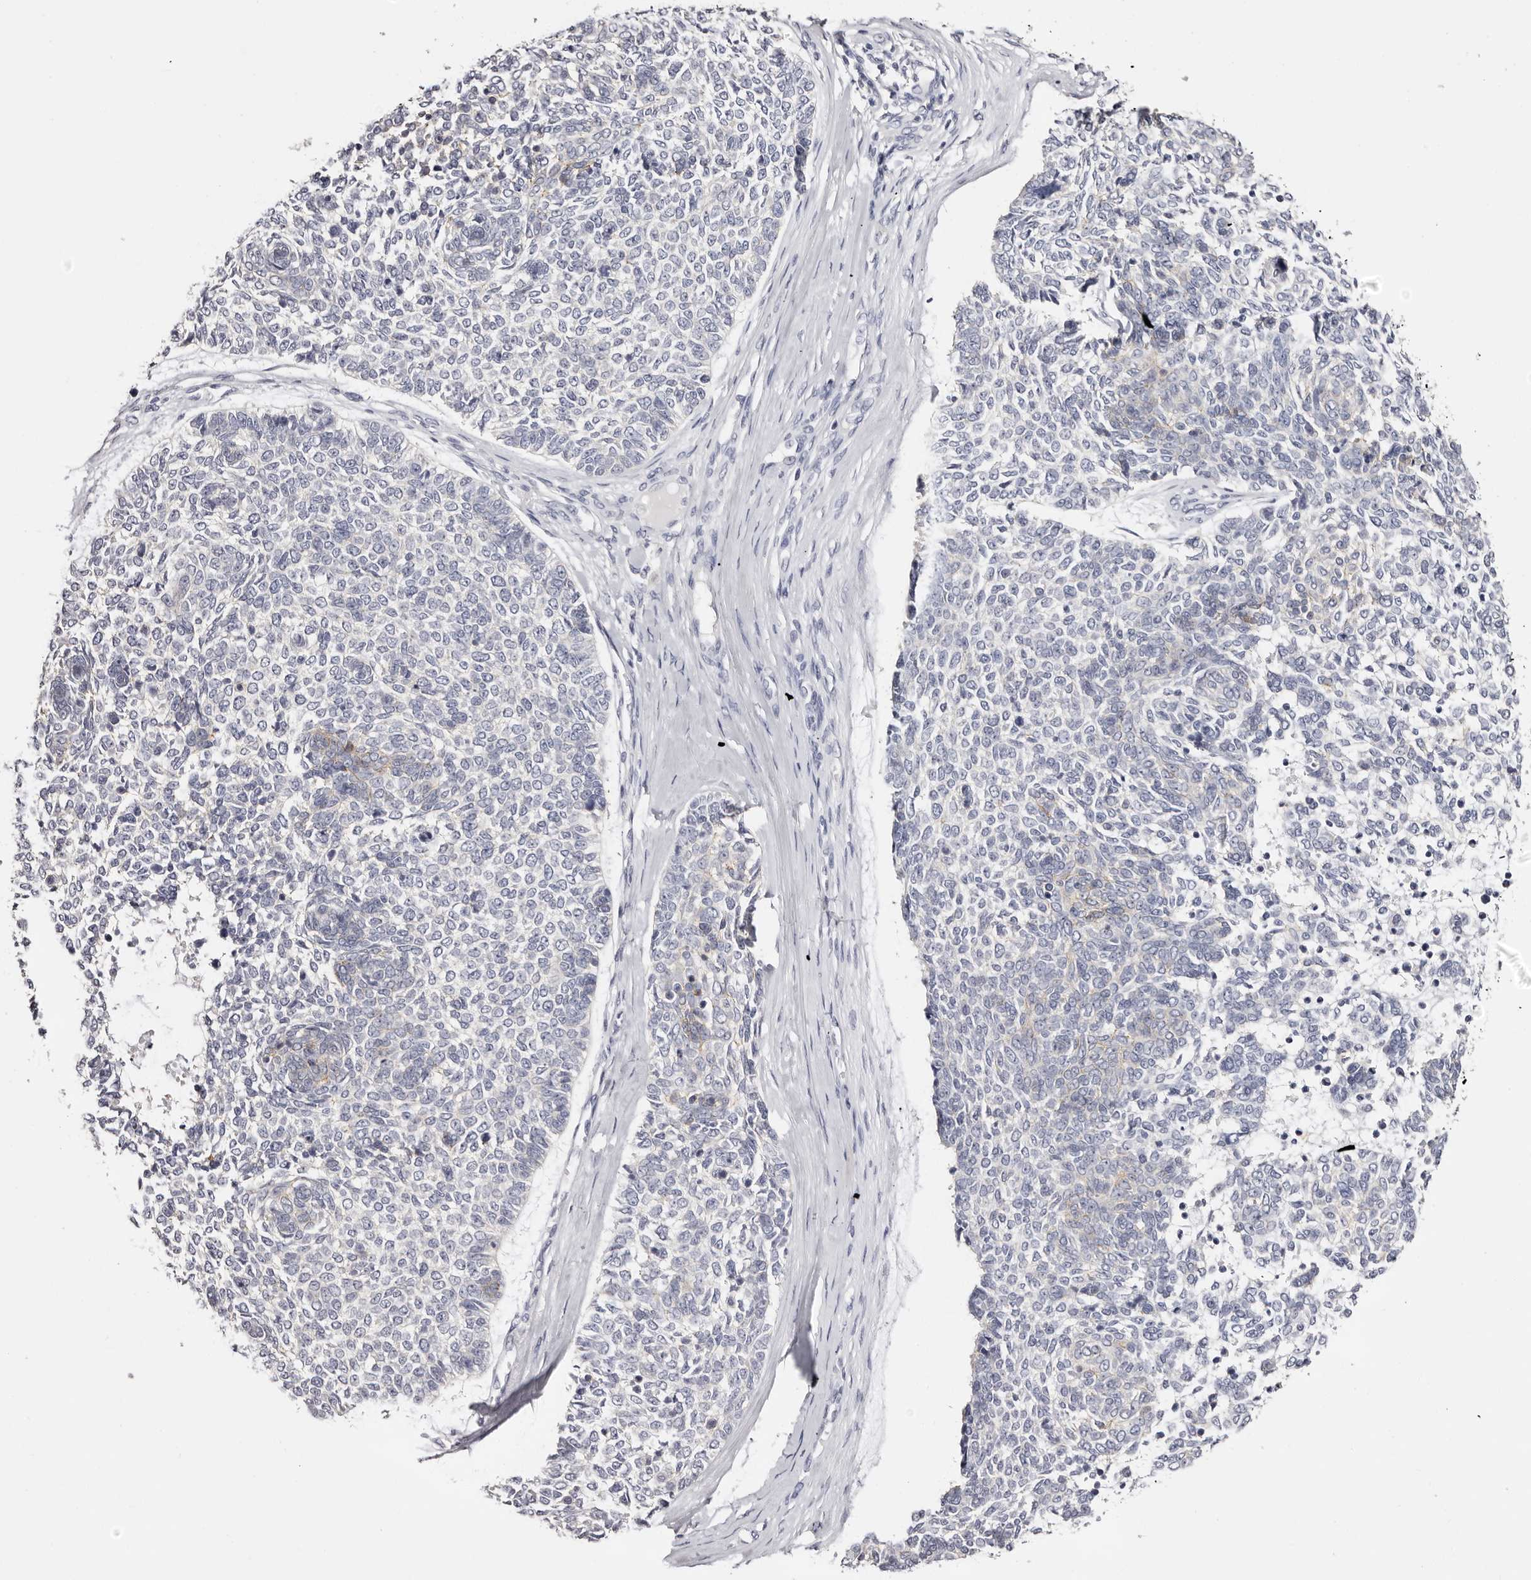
{"staining": {"intensity": "negative", "quantity": "none", "location": "none"}, "tissue": "skin cancer", "cell_type": "Tumor cells", "image_type": "cancer", "snomed": [{"axis": "morphology", "description": "Basal cell carcinoma"}, {"axis": "topography", "description": "Skin"}], "caption": "IHC image of skin cancer (basal cell carcinoma) stained for a protein (brown), which shows no expression in tumor cells. The staining is performed using DAB (3,3'-diaminobenzidine) brown chromogen with nuclei counter-stained in using hematoxylin.", "gene": "ROM1", "patient": {"sex": "female", "age": 81}}